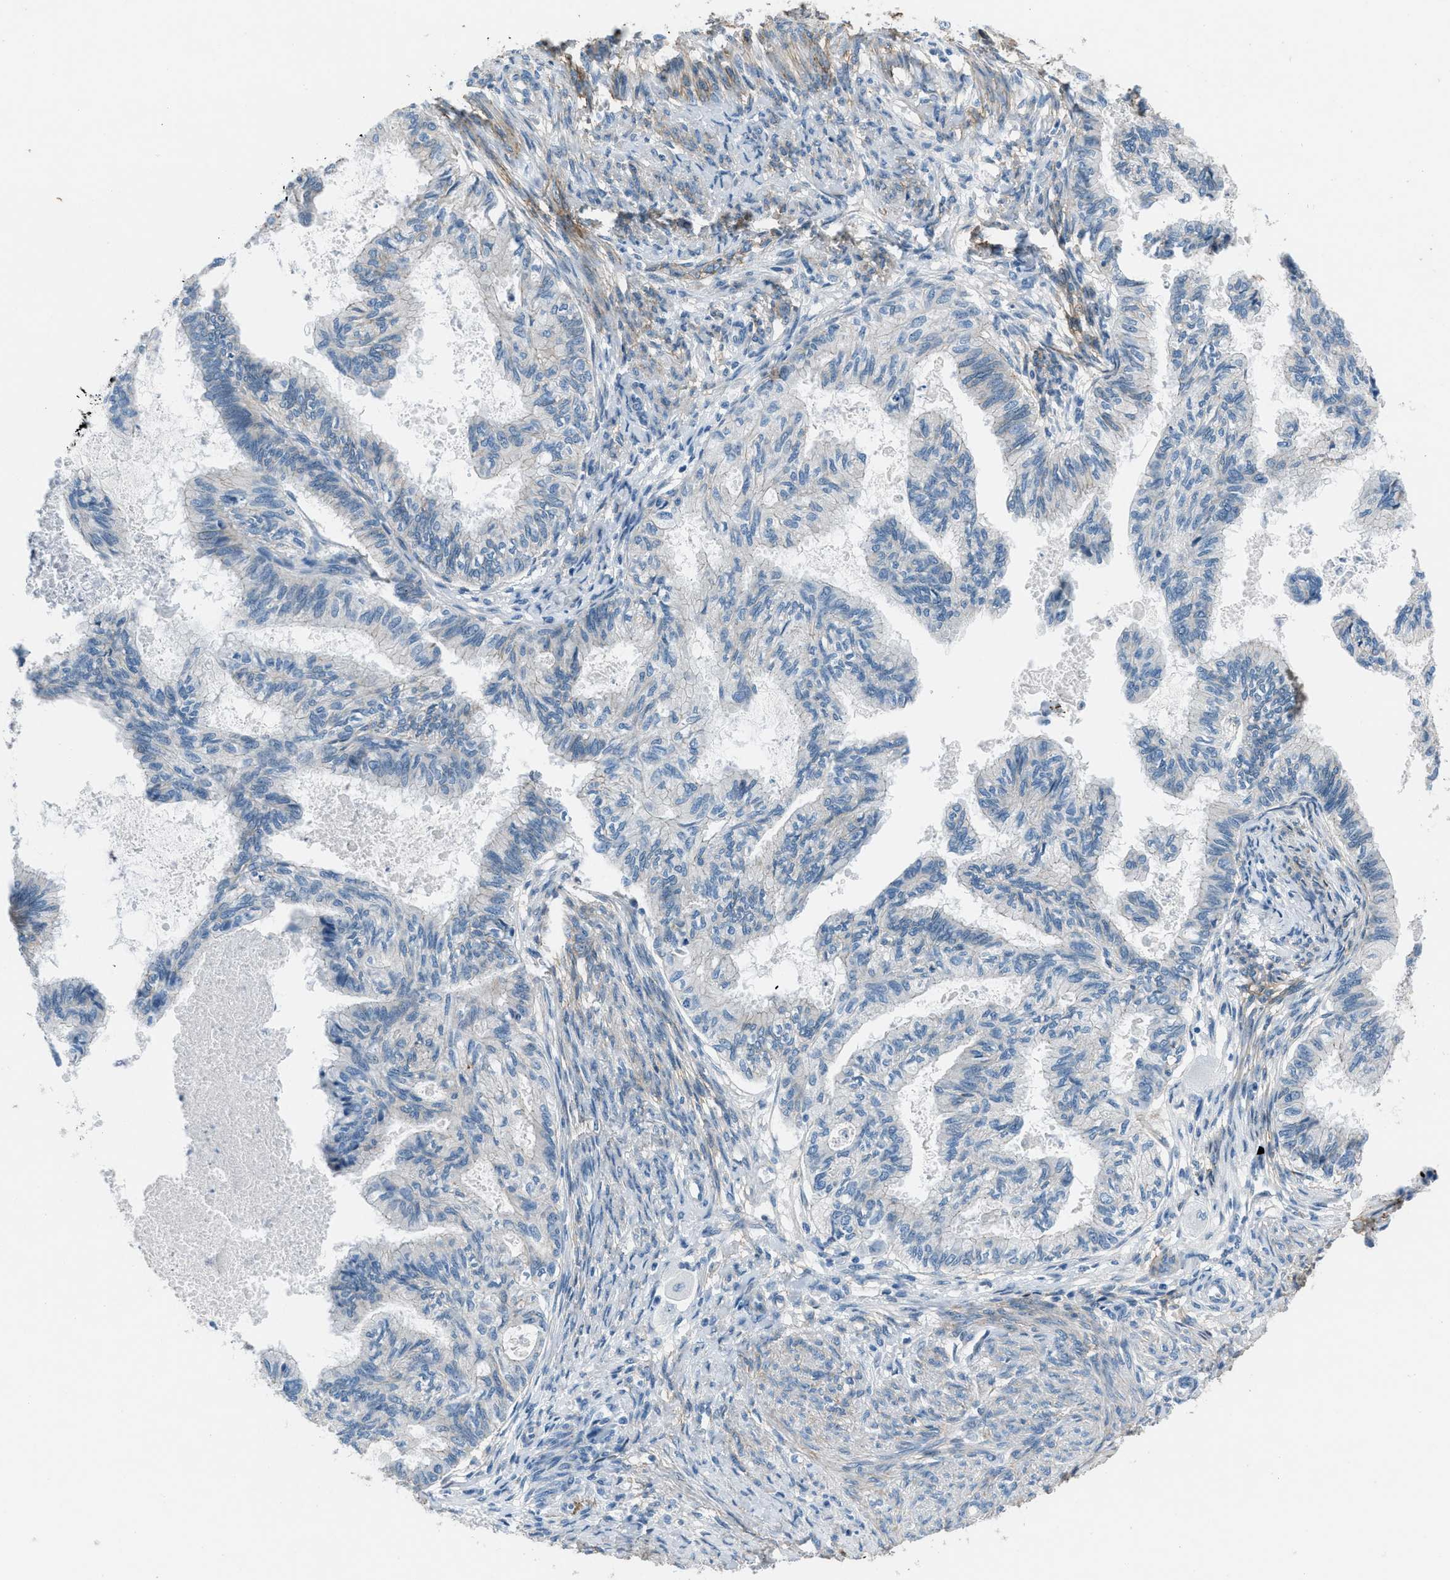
{"staining": {"intensity": "weak", "quantity": "<25%", "location": "cytoplasmic/membranous"}, "tissue": "cervical cancer", "cell_type": "Tumor cells", "image_type": "cancer", "snomed": [{"axis": "morphology", "description": "Normal tissue, NOS"}, {"axis": "morphology", "description": "Adenocarcinoma, NOS"}, {"axis": "topography", "description": "Cervix"}, {"axis": "topography", "description": "Endometrium"}], "caption": "The histopathology image exhibits no staining of tumor cells in adenocarcinoma (cervical).", "gene": "FBN1", "patient": {"sex": "female", "age": 86}}